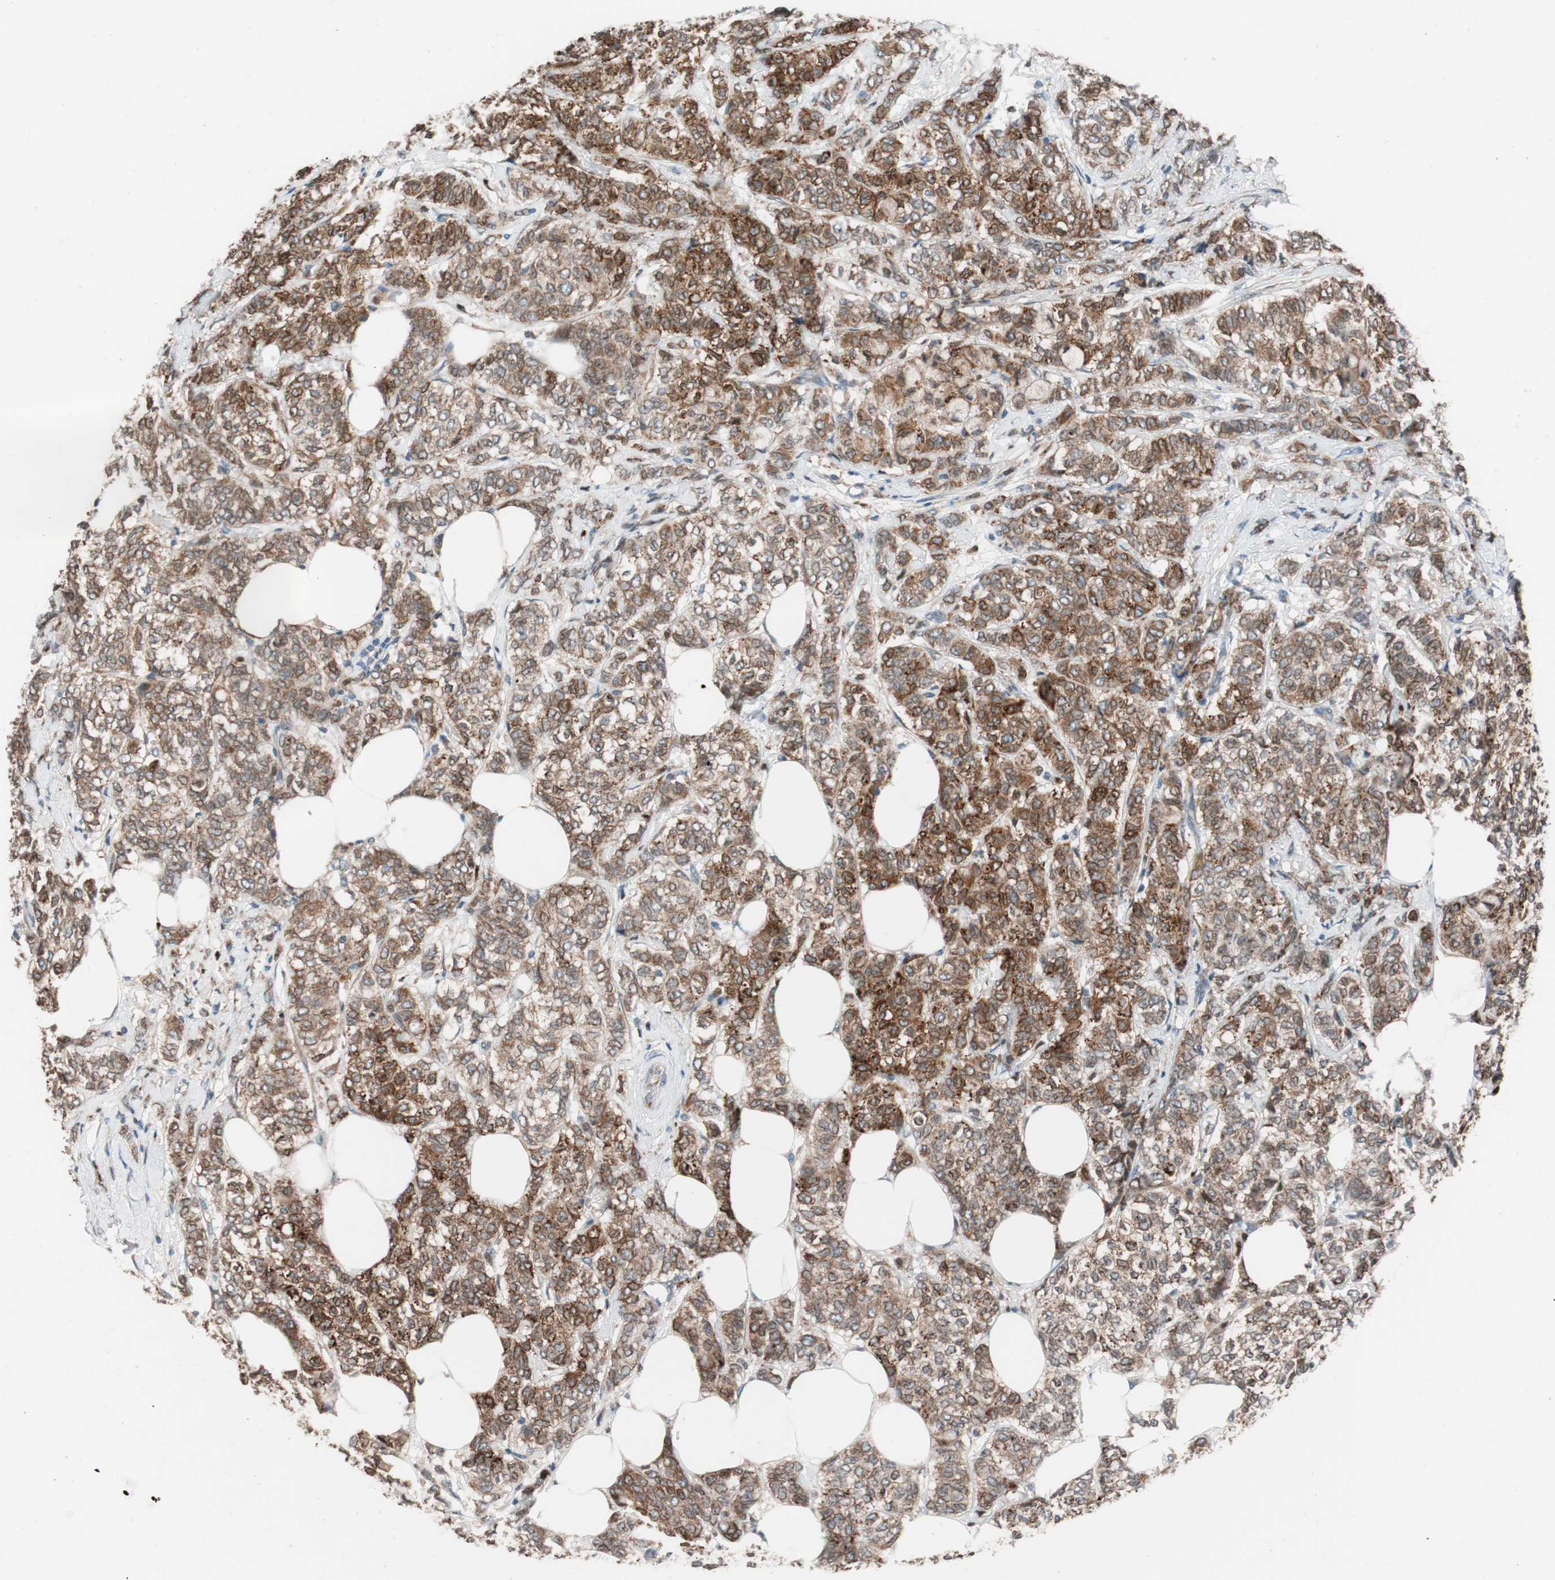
{"staining": {"intensity": "strong", "quantity": ">75%", "location": "cytoplasmic/membranous"}, "tissue": "breast cancer", "cell_type": "Tumor cells", "image_type": "cancer", "snomed": [{"axis": "morphology", "description": "Lobular carcinoma"}, {"axis": "topography", "description": "Breast"}], "caption": "This image shows IHC staining of human breast lobular carcinoma, with high strong cytoplasmic/membranous expression in approximately >75% of tumor cells.", "gene": "FAAH", "patient": {"sex": "female", "age": 60}}